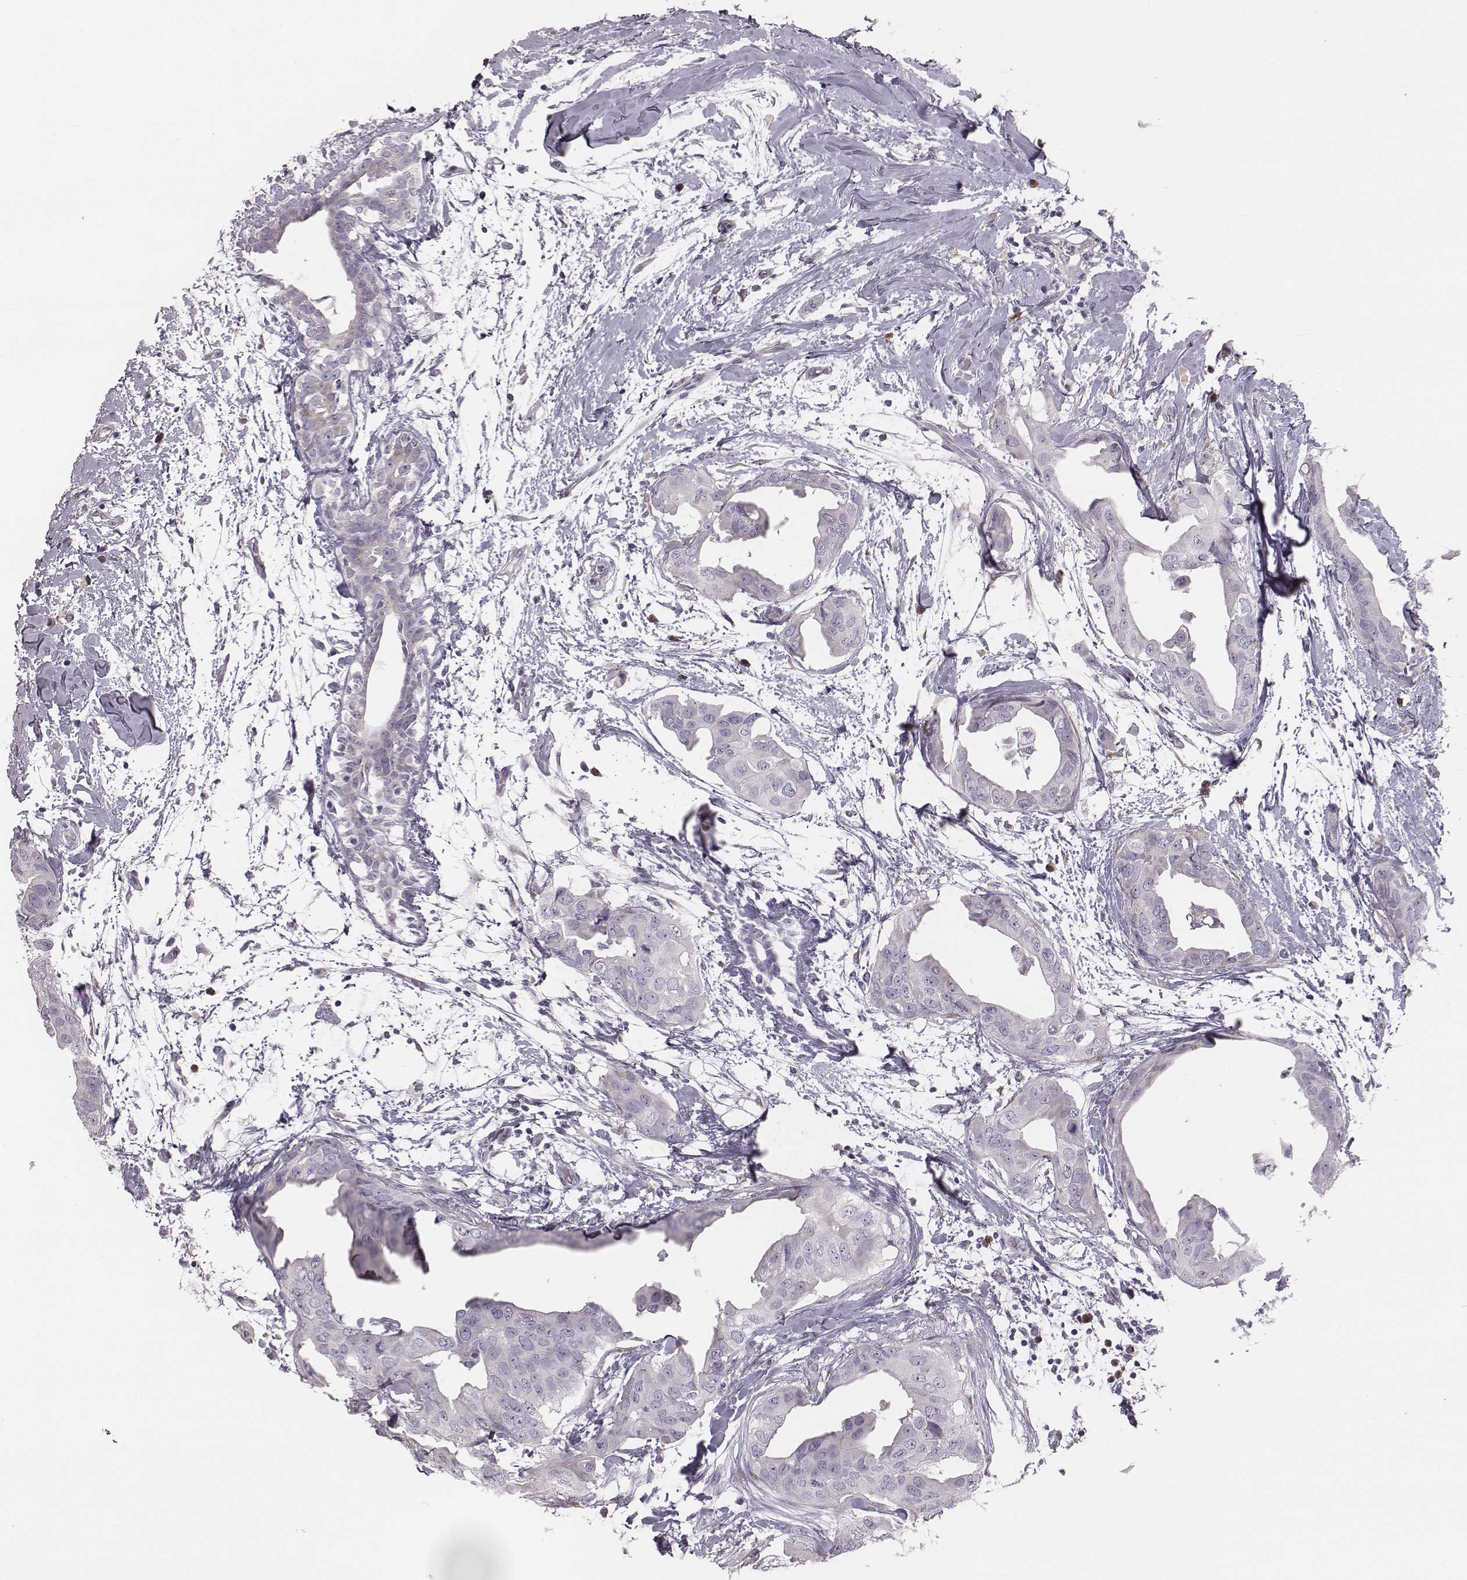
{"staining": {"intensity": "negative", "quantity": "none", "location": "none"}, "tissue": "breast cancer", "cell_type": "Tumor cells", "image_type": "cancer", "snomed": [{"axis": "morphology", "description": "Normal tissue, NOS"}, {"axis": "morphology", "description": "Duct carcinoma"}, {"axis": "topography", "description": "Breast"}], "caption": "This is an immunohistochemistry photomicrograph of human breast cancer (intraductal carcinoma). There is no staining in tumor cells.", "gene": "C6orf58", "patient": {"sex": "female", "age": 40}}